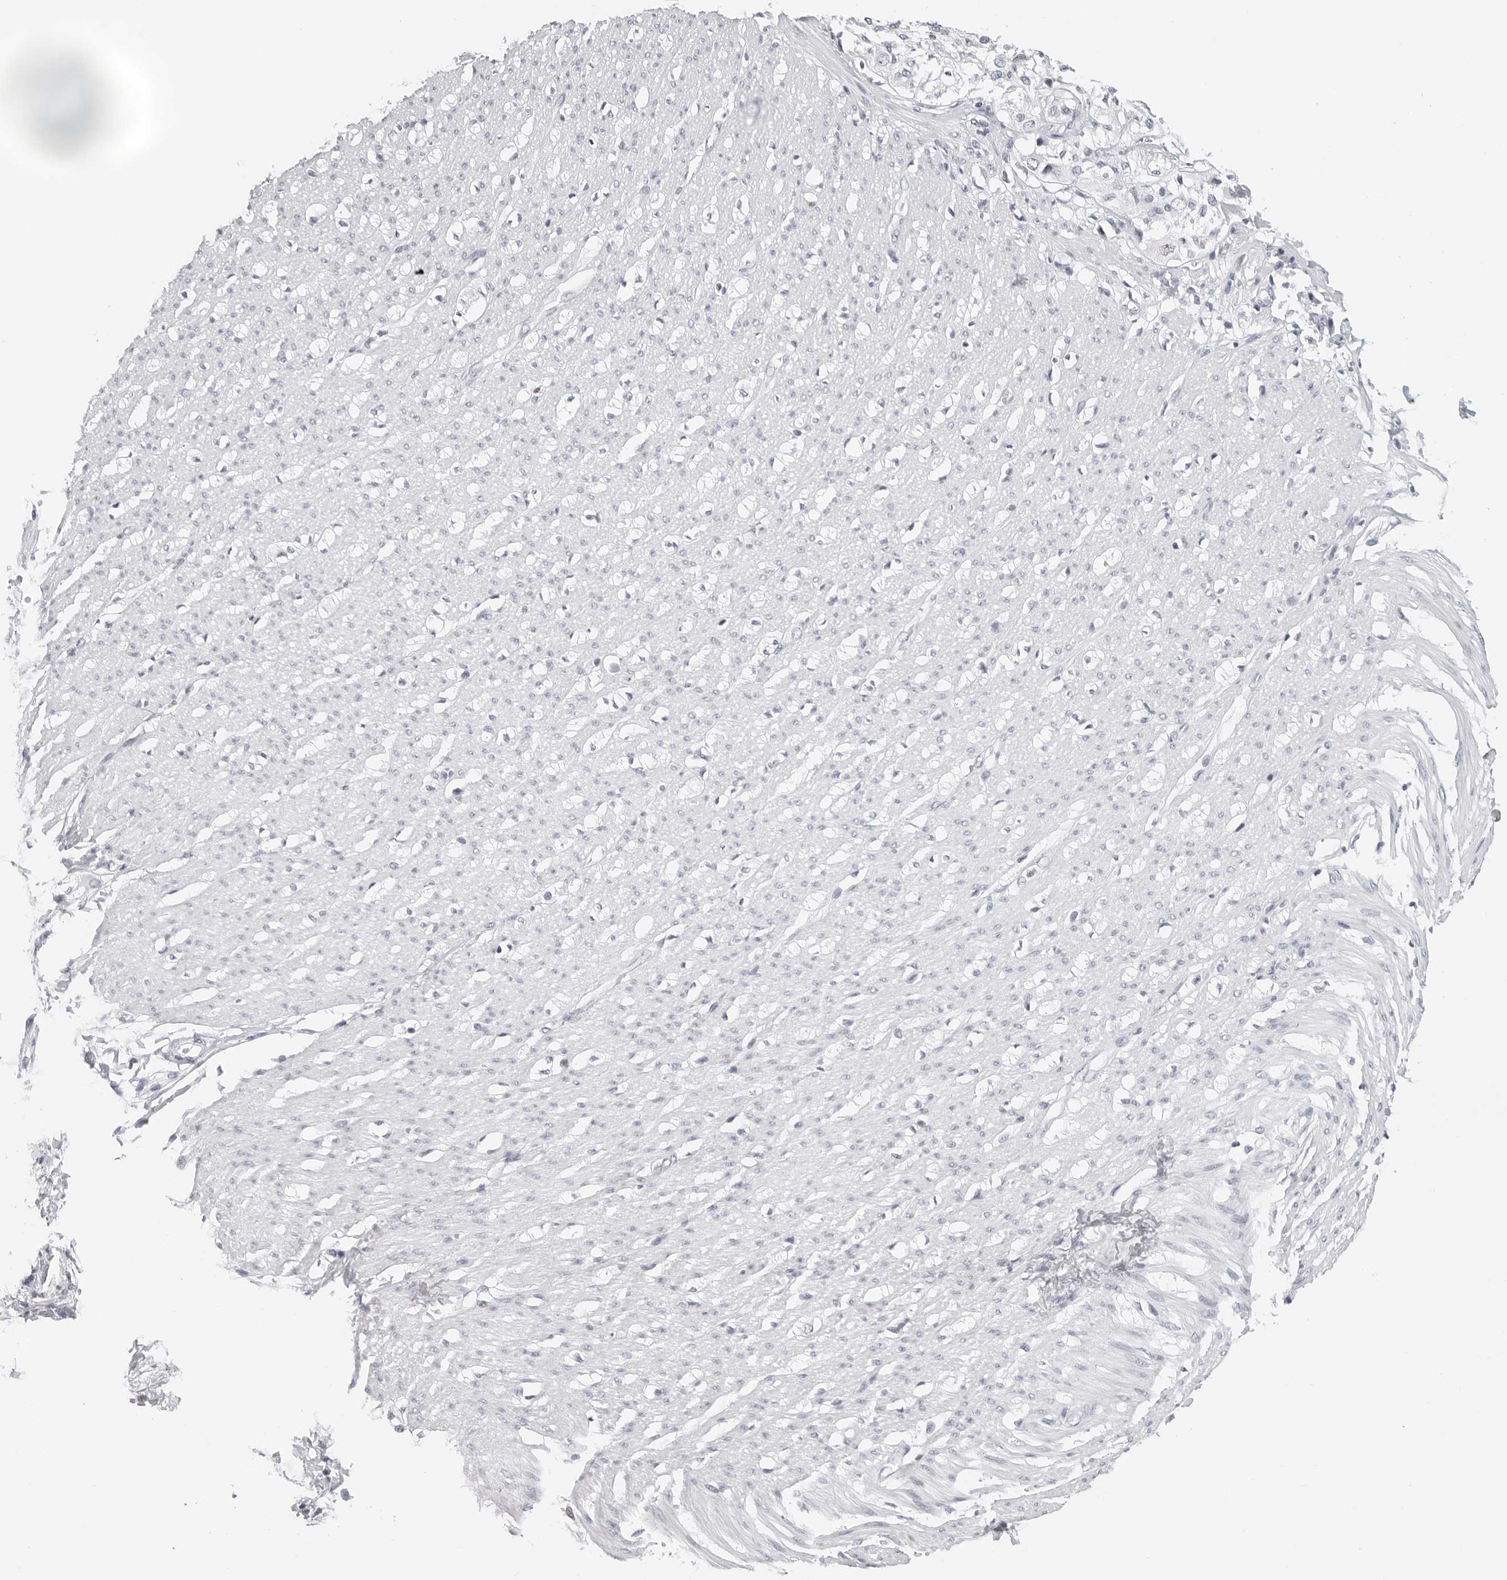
{"staining": {"intensity": "negative", "quantity": "none", "location": "none"}, "tissue": "smooth muscle", "cell_type": "Smooth muscle cells", "image_type": "normal", "snomed": [{"axis": "morphology", "description": "Normal tissue, NOS"}, {"axis": "morphology", "description": "Adenocarcinoma, NOS"}, {"axis": "topography", "description": "Colon"}, {"axis": "topography", "description": "Peripheral nerve tissue"}], "caption": "Unremarkable smooth muscle was stained to show a protein in brown. There is no significant positivity in smooth muscle cells.", "gene": "FLG2", "patient": {"sex": "male", "age": 14}}